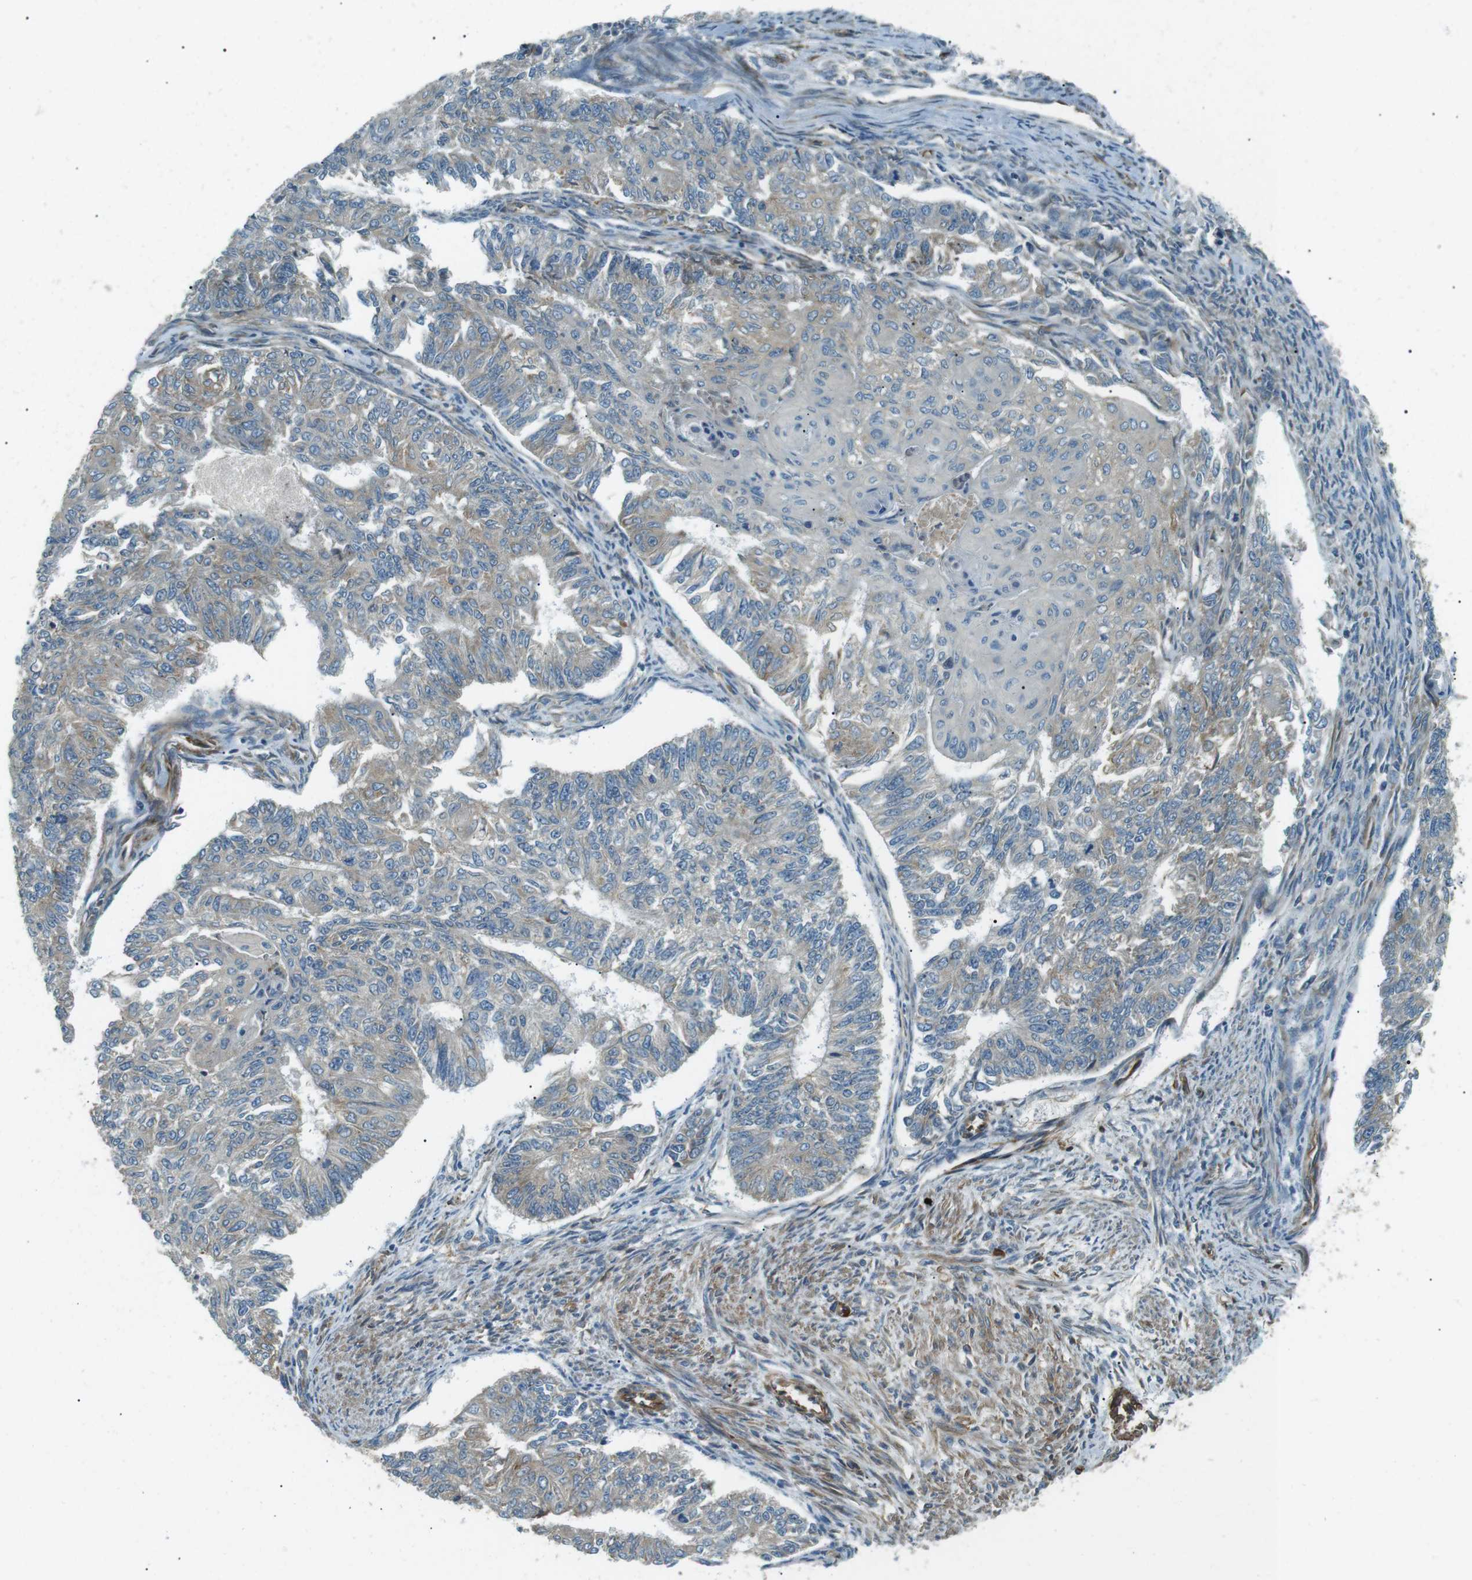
{"staining": {"intensity": "weak", "quantity": "<25%", "location": "cytoplasmic/membranous"}, "tissue": "endometrial cancer", "cell_type": "Tumor cells", "image_type": "cancer", "snomed": [{"axis": "morphology", "description": "Adenocarcinoma, NOS"}, {"axis": "topography", "description": "Endometrium"}], "caption": "Tumor cells are negative for brown protein staining in endometrial adenocarcinoma.", "gene": "ODR4", "patient": {"sex": "female", "age": 32}}